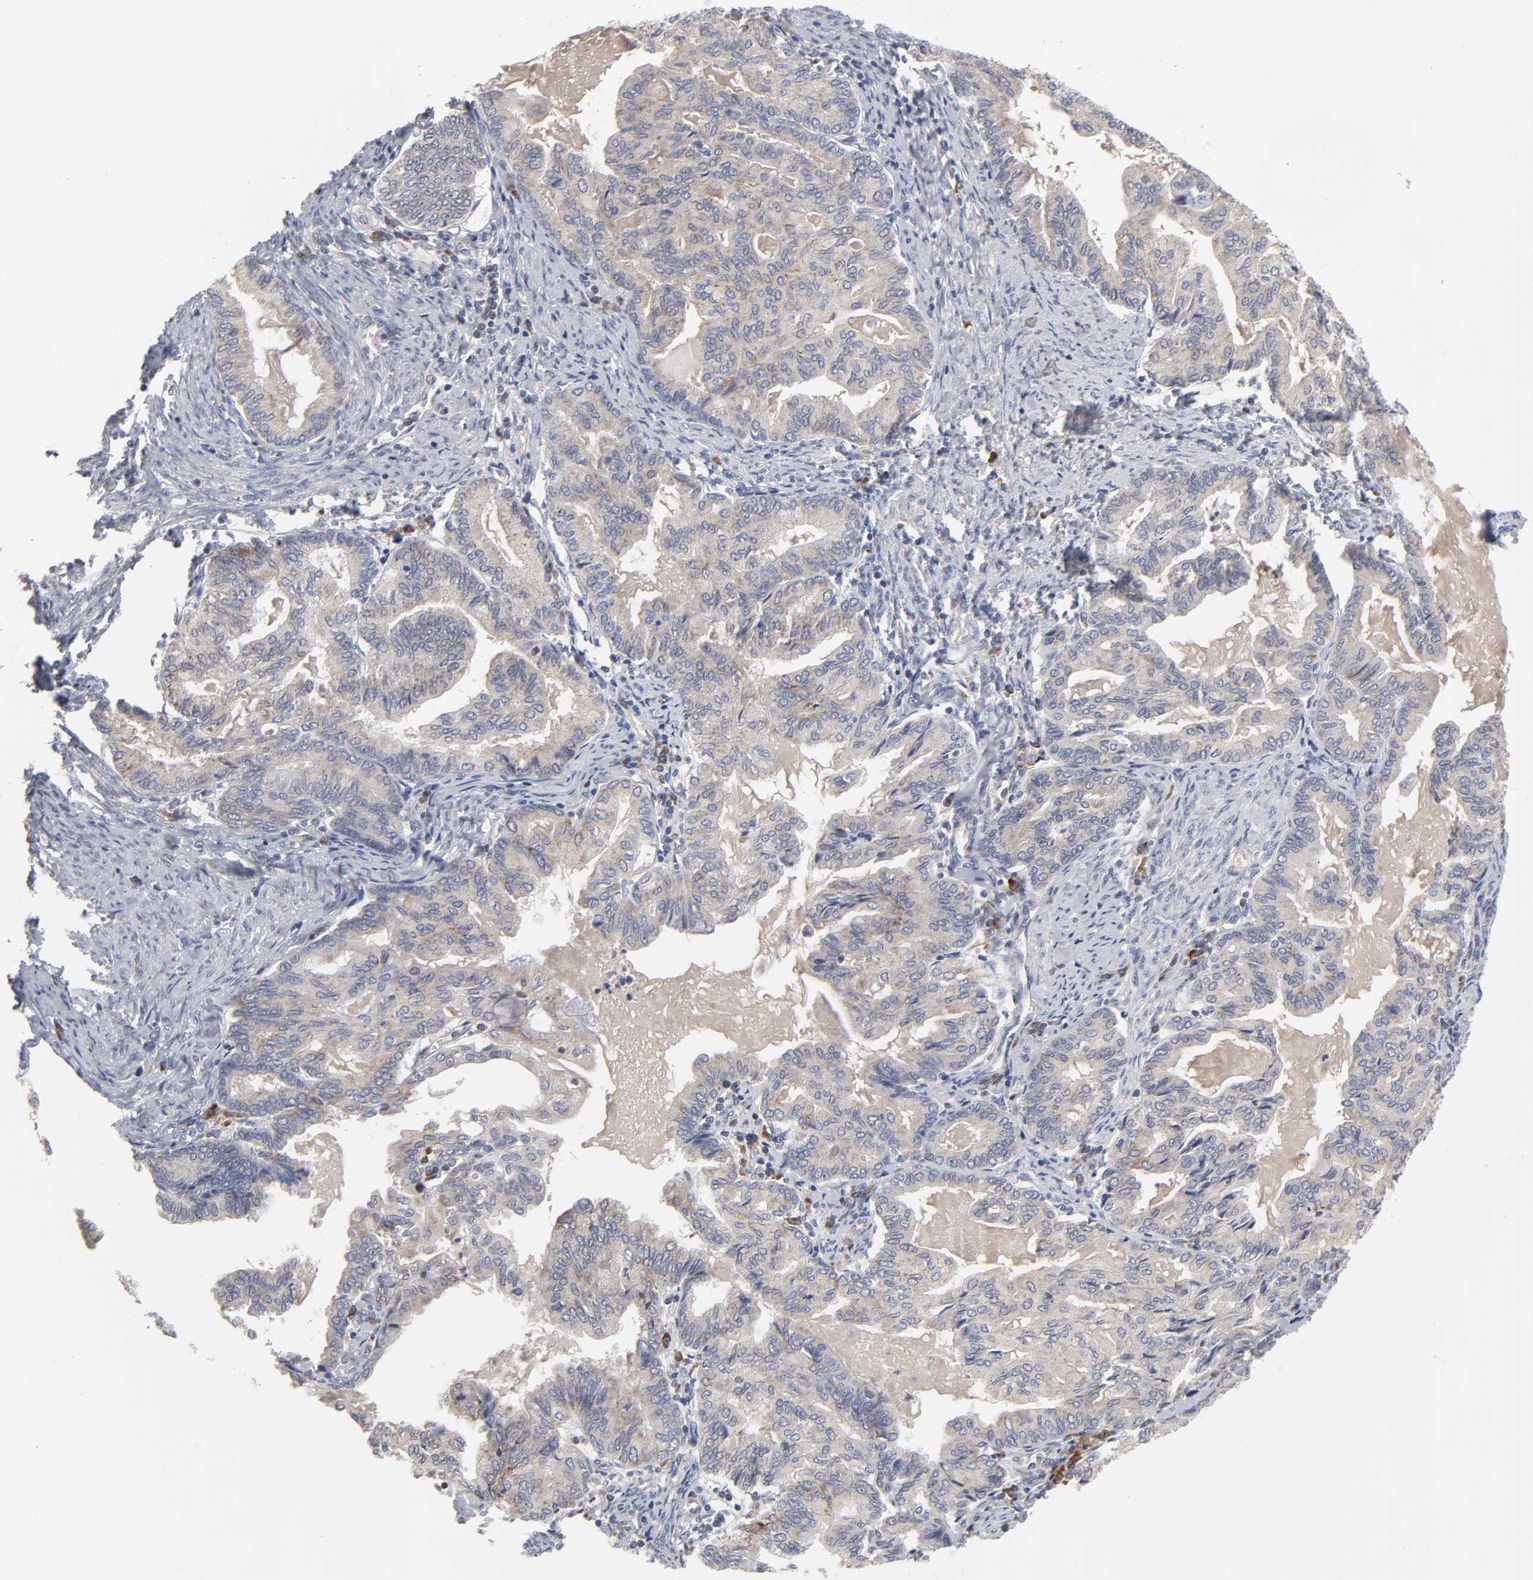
{"staining": {"intensity": "weak", "quantity": ">75%", "location": "cytoplasmic/membranous"}, "tissue": "endometrial cancer", "cell_type": "Tumor cells", "image_type": "cancer", "snomed": [{"axis": "morphology", "description": "Adenocarcinoma, NOS"}, {"axis": "topography", "description": "Endometrium"}], "caption": "Immunohistochemical staining of endometrial cancer displays low levels of weak cytoplasmic/membranous protein positivity in about >75% of tumor cells. (DAB (3,3'-diaminobenzidine) IHC, brown staining for protein, blue staining for nuclei).", "gene": "IL4R", "patient": {"sex": "female", "age": 86}}